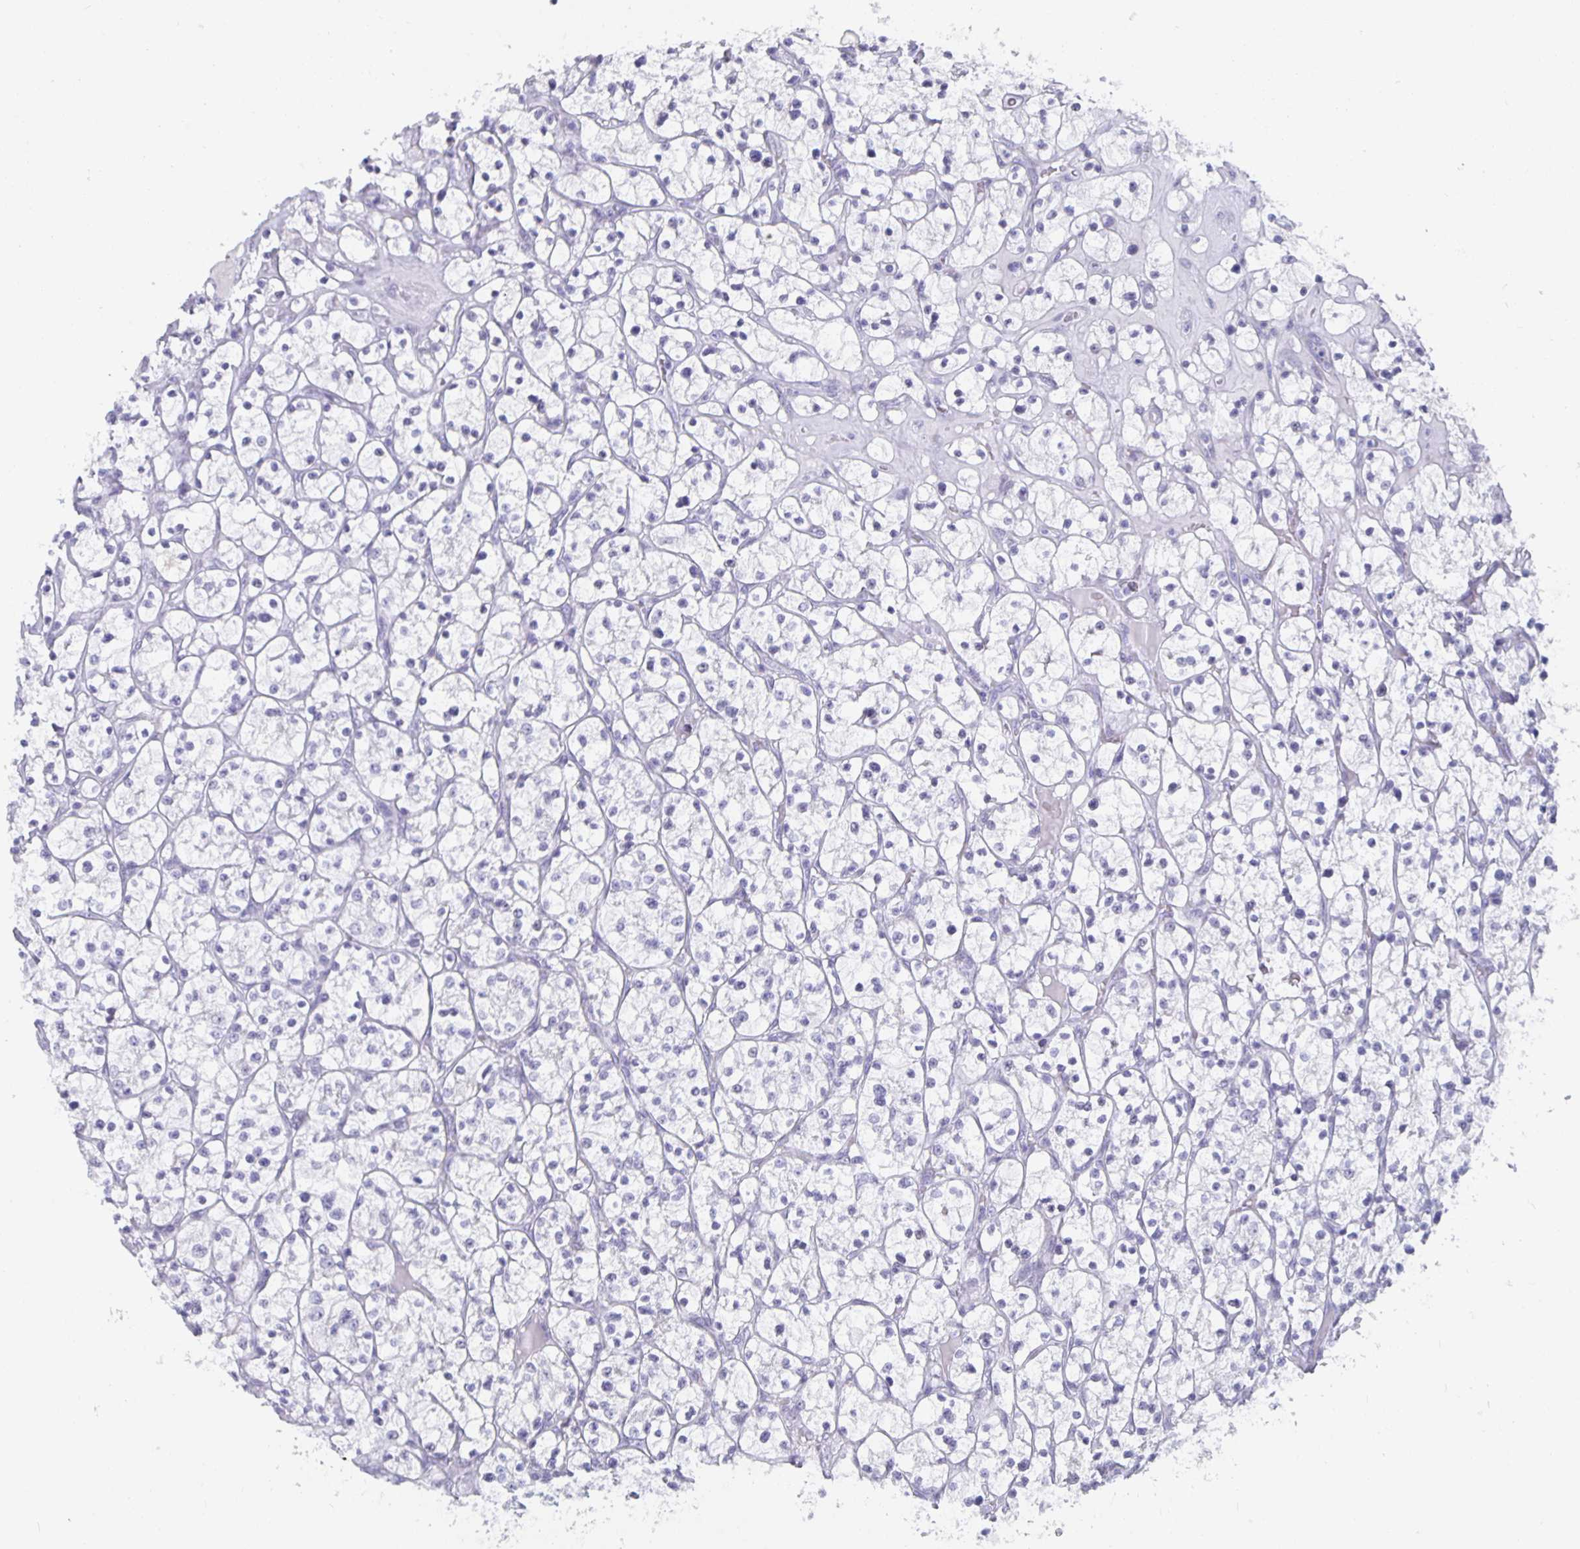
{"staining": {"intensity": "negative", "quantity": "none", "location": "none"}, "tissue": "renal cancer", "cell_type": "Tumor cells", "image_type": "cancer", "snomed": [{"axis": "morphology", "description": "Adenocarcinoma, NOS"}, {"axis": "topography", "description": "Kidney"}], "caption": "Tumor cells show no significant positivity in renal cancer (adenocarcinoma).", "gene": "OLIG2", "patient": {"sex": "female", "age": 64}}